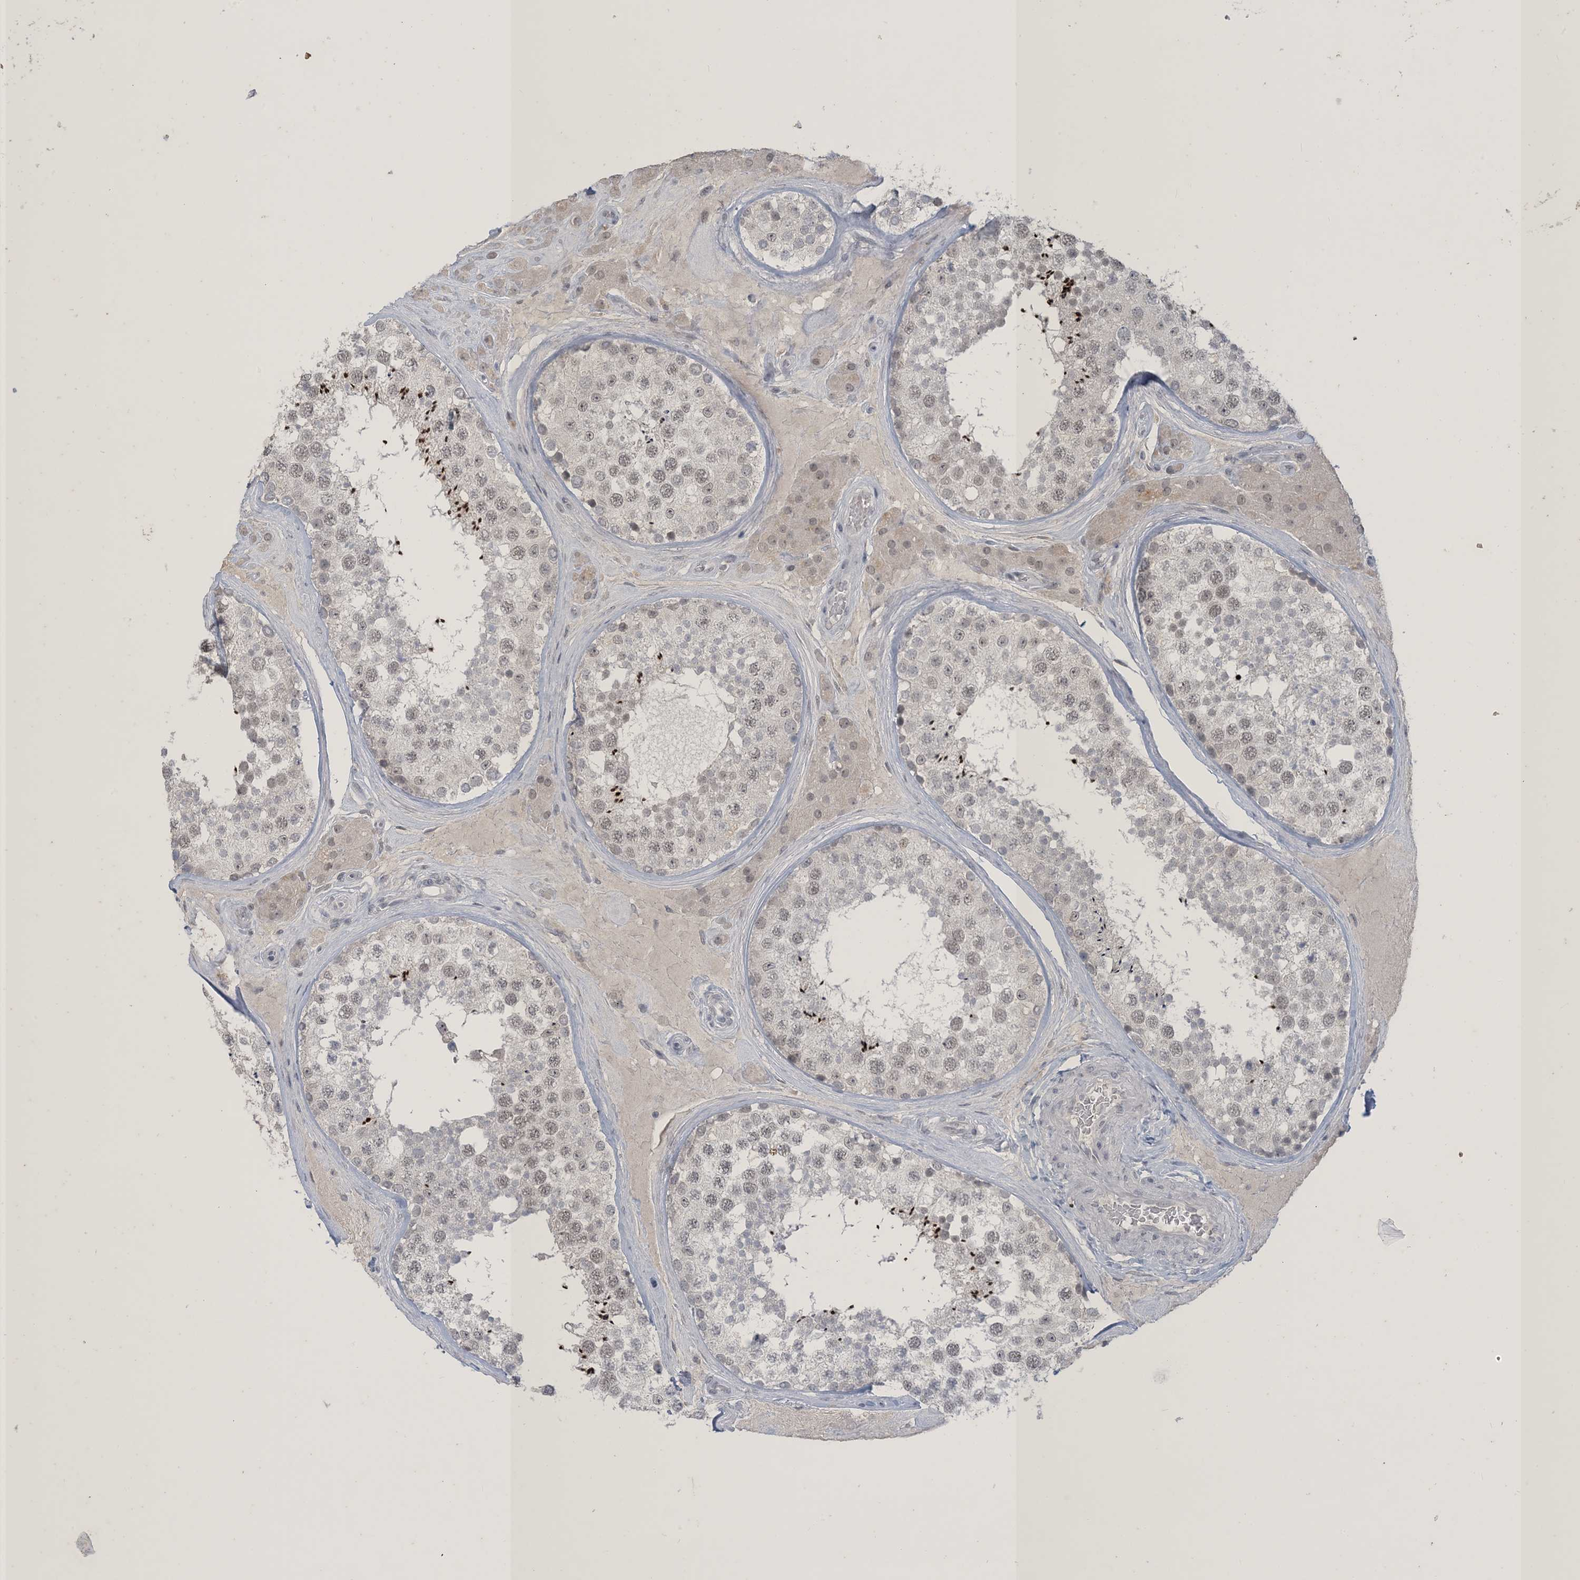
{"staining": {"intensity": "strong", "quantity": "<25%", "location": "nuclear"}, "tissue": "testis", "cell_type": "Cells in seminiferous ducts", "image_type": "normal", "snomed": [{"axis": "morphology", "description": "Normal tissue, NOS"}, {"axis": "topography", "description": "Testis"}], "caption": "Normal testis was stained to show a protein in brown. There is medium levels of strong nuclear staining in approximately <25% of cells in seminiferous ducts. The staining is performed using DAB (3,3'-diaminobenzidine) brown chromogen to label protein expression. The nuclei are counter-stained blue using hematoxylin.", "gene": "ZNF674", "patient": {"sex": "male", "age": 46}}